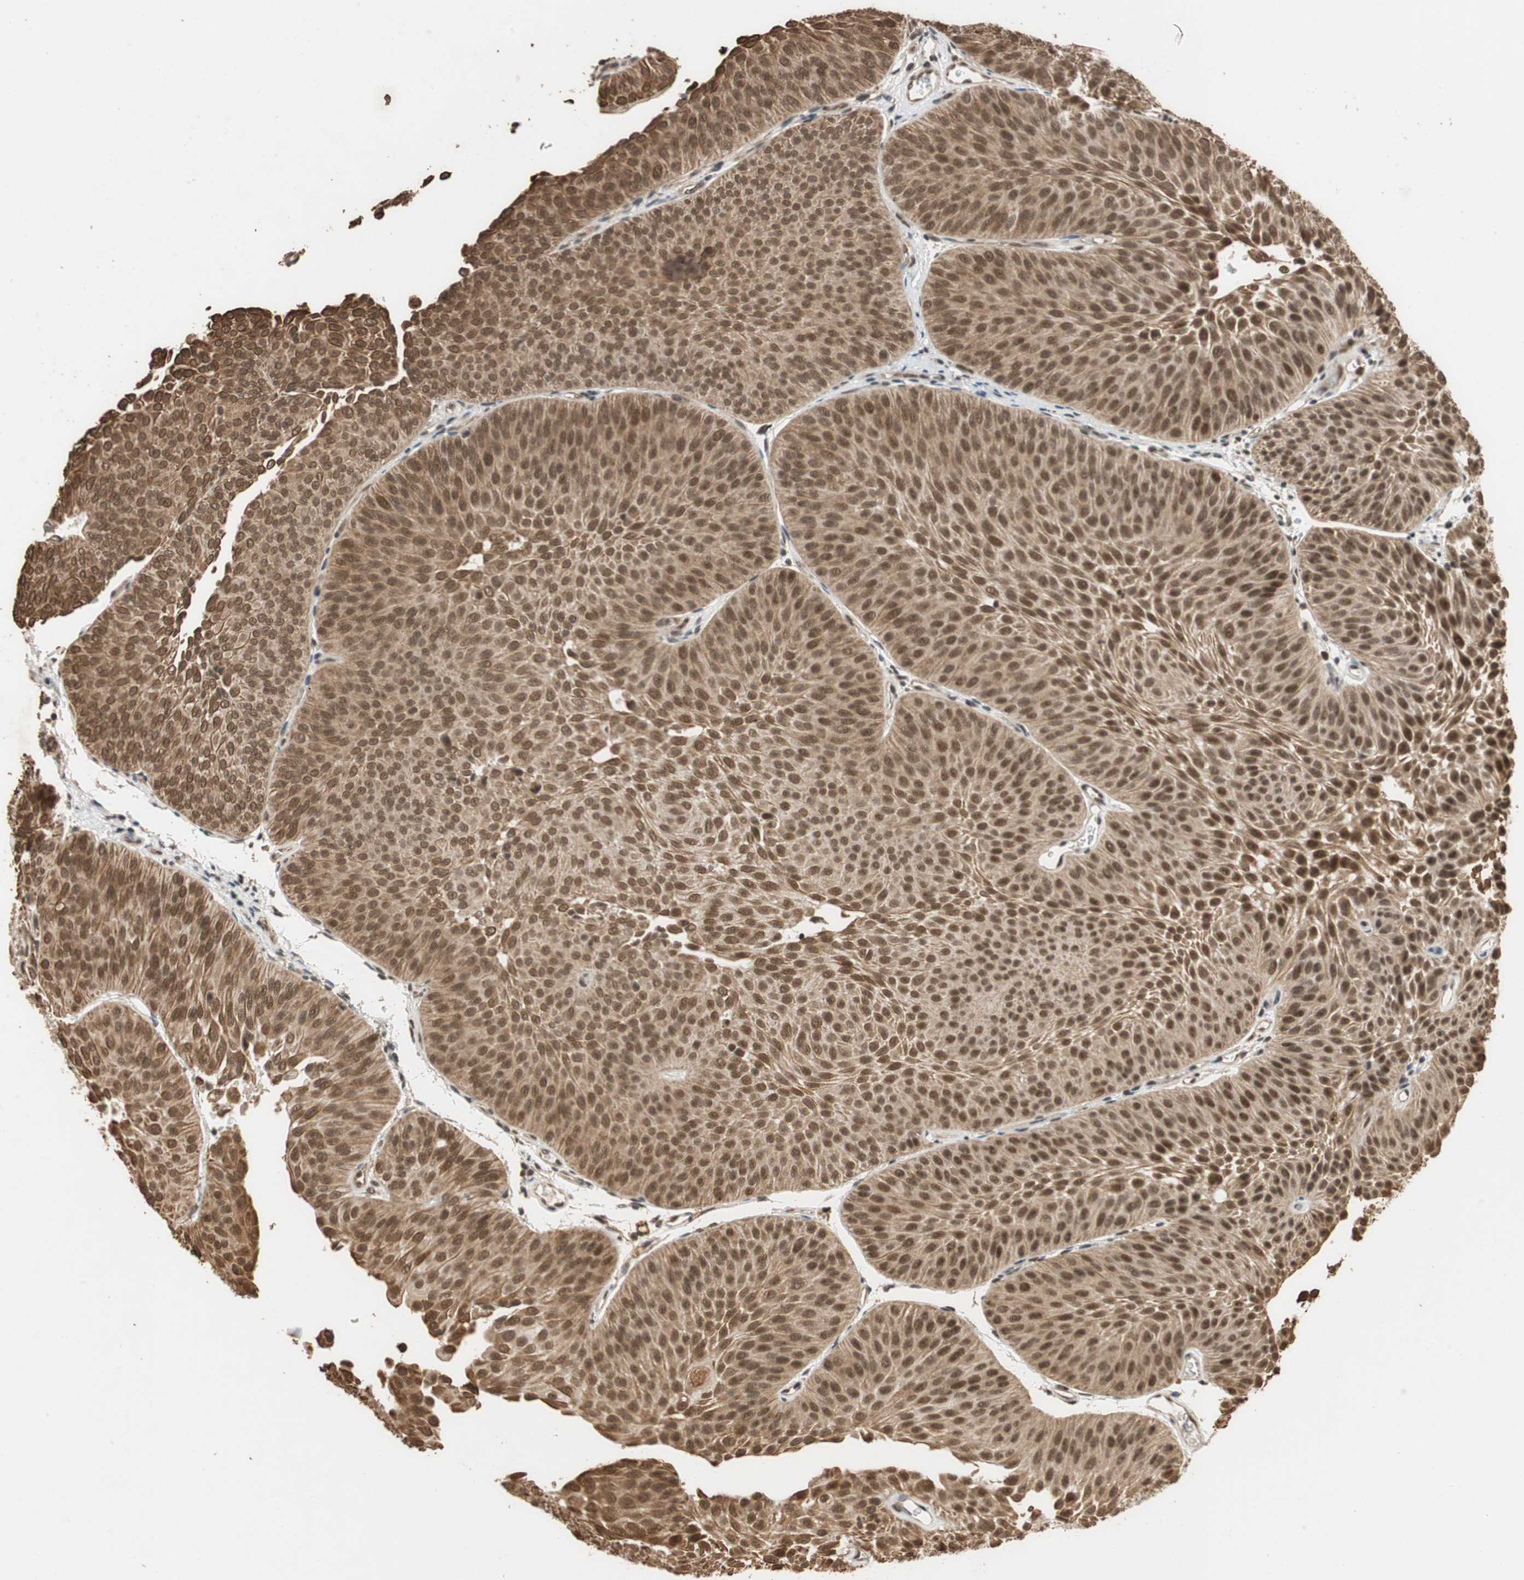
{"staining": {"intensity": "moderate", "quantity": ">75%", "location": "cytoplasmic/membranous,nuclear"}, "tissue": "urothelial cancer", "cell_type": "Tumor cells", "image_type": "cancer", "snomed": [{"axis": "morphology", "description": "Urothelial carcinoma, Low grade"}, {"axis": "topography", "description": "Urinary bladder"}], "caption": "IHC of human urothelial cancer shows medium levels of moderate cytoplasmic/membranous and nuclear expression in about >75% of tumor cells.", "gene": "CDC5L", "patient": {"sex": "female", "age": 60}}